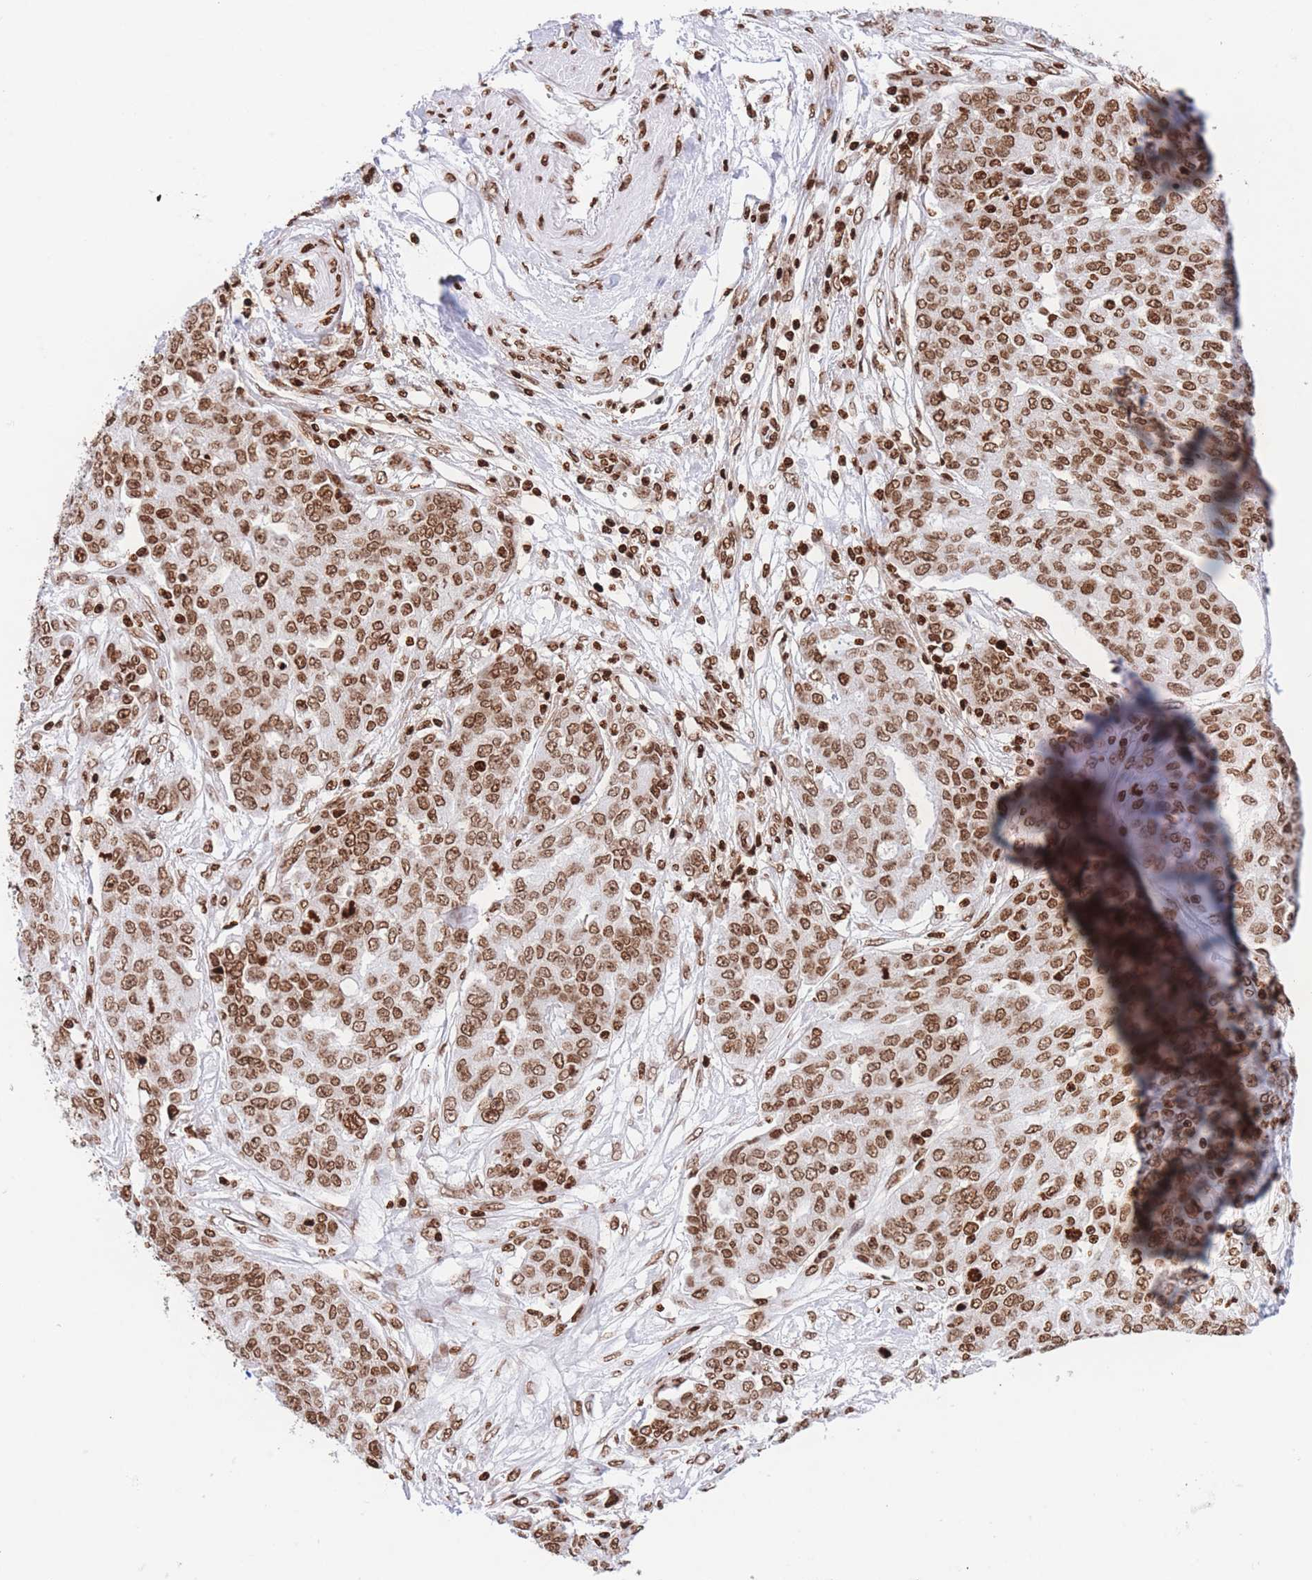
{"staining": {"intensity": "moderate", "quantity": ">75%", "location": "nuclear"}, "tissue": "ovarian cancer", "cell_type": "Tumor cells", "image_type": "cancer", "snomed": [{"axis": "morphology", "description": "Cystadenocarcinoma, serous, NOS"}, {"axis": "topography", "description": "Soft tissue"}, {"axis": "topography", "description": "Ovary"}], "caption": "This is a micrograph of IHC staining of ovarian serous cystadenocarcinoma, which shows moderate positivity in the nuclear of tumor cells.", "gene": "H2BC11", "patient": {"sex": "female", "age": 57}}